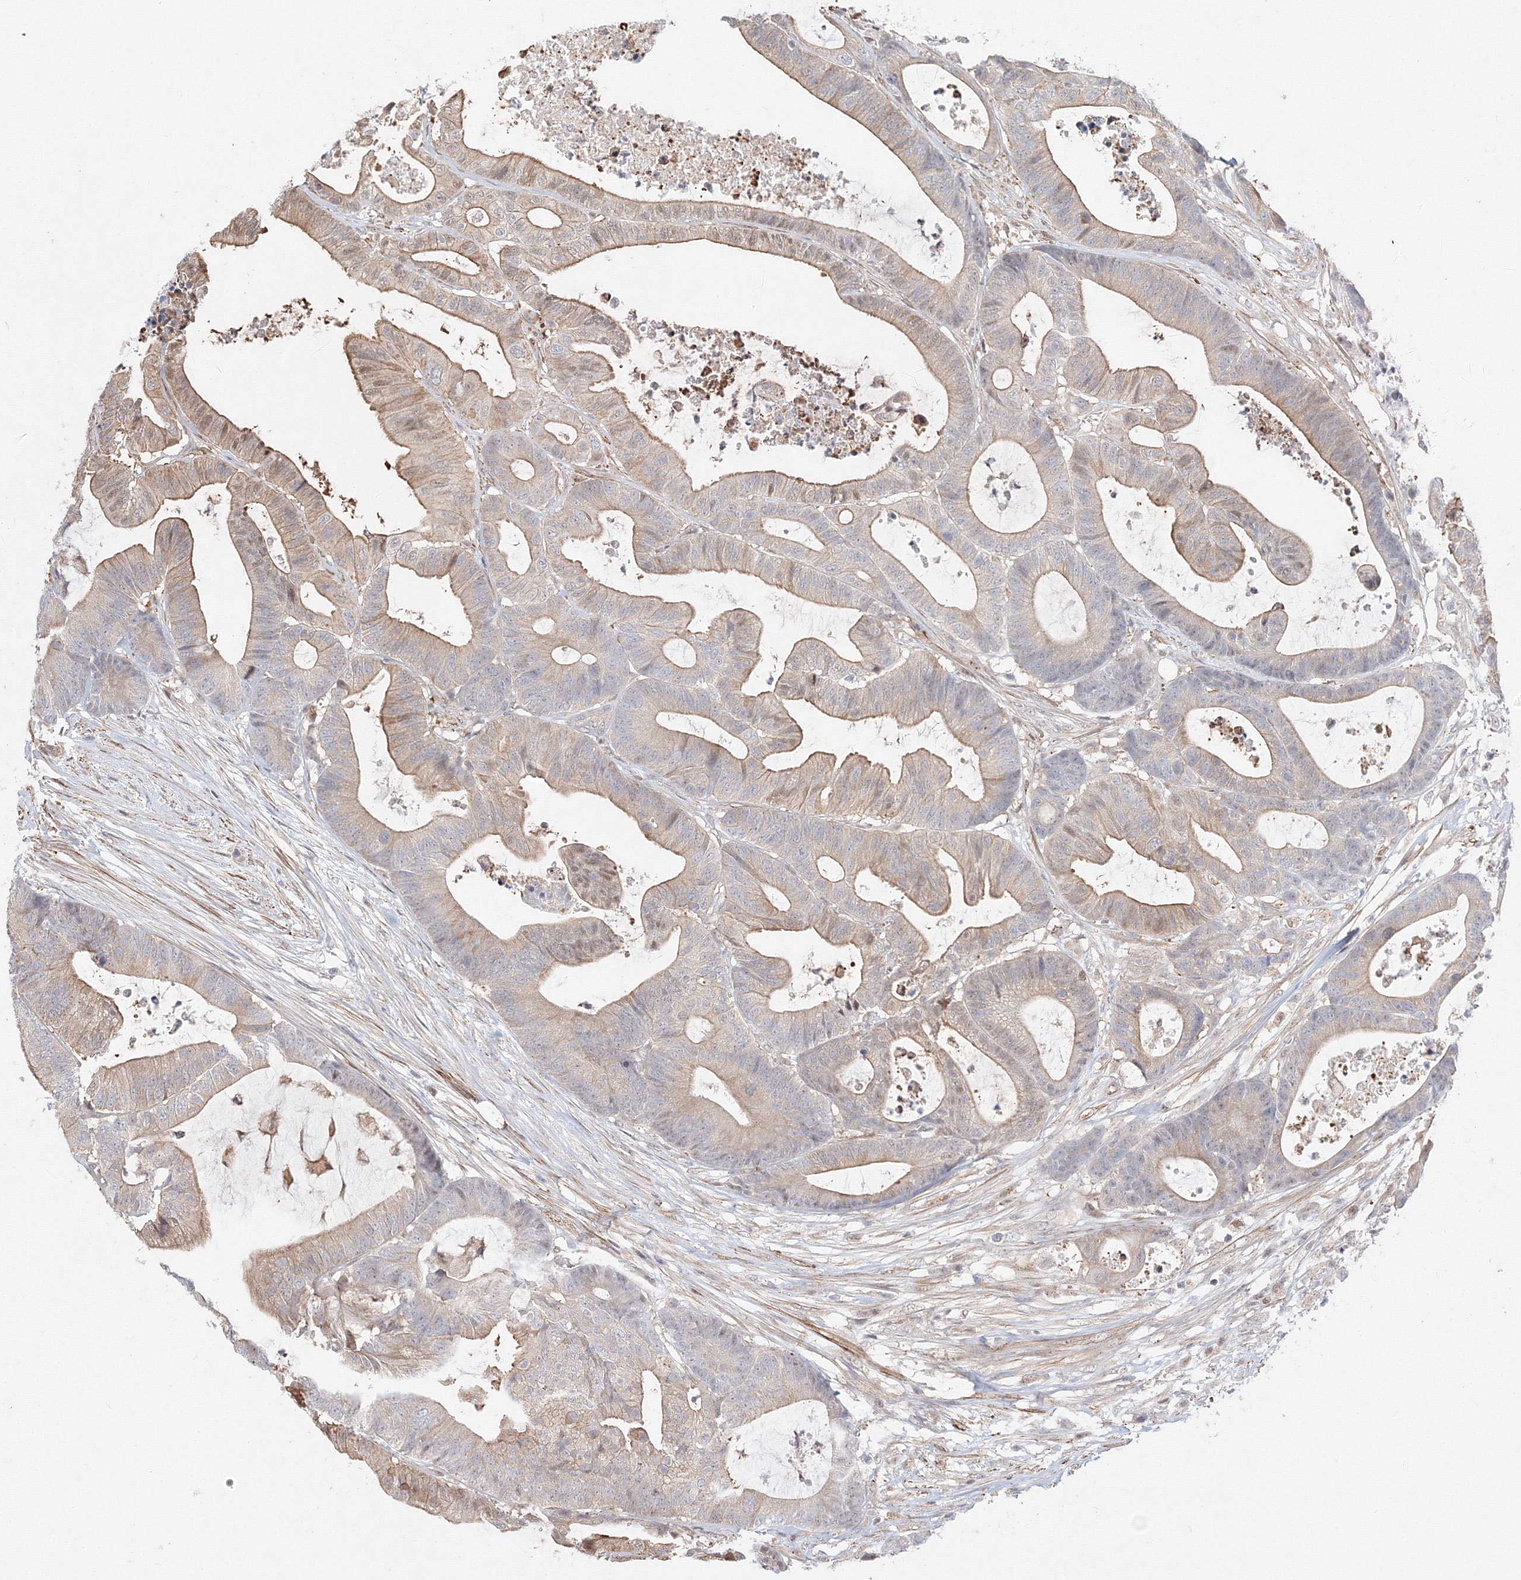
{"staining": {"intensity": "weak", "quantity": "25%-75%", "location": "cytoplasmic/membranous"}, "tissue": "colorectal cancer", "cell_type": "Tumor cells", "image_type": "cancer", "snomed": [{"axis": "morphology", "description": "Adenocarcinoma, NOS"}, {"axis": "topography", "description": "Colon"}], "caption": "Immunohistochemical staining of human colorectal cancer (adenocarcinoma) exhibits low levels of weak cytoplasmic/membranous protein positivity in about 25%-75% of tumor cells.", "gene": "ARHGAP21", "patient": {"sex": "female", "age": 84}}